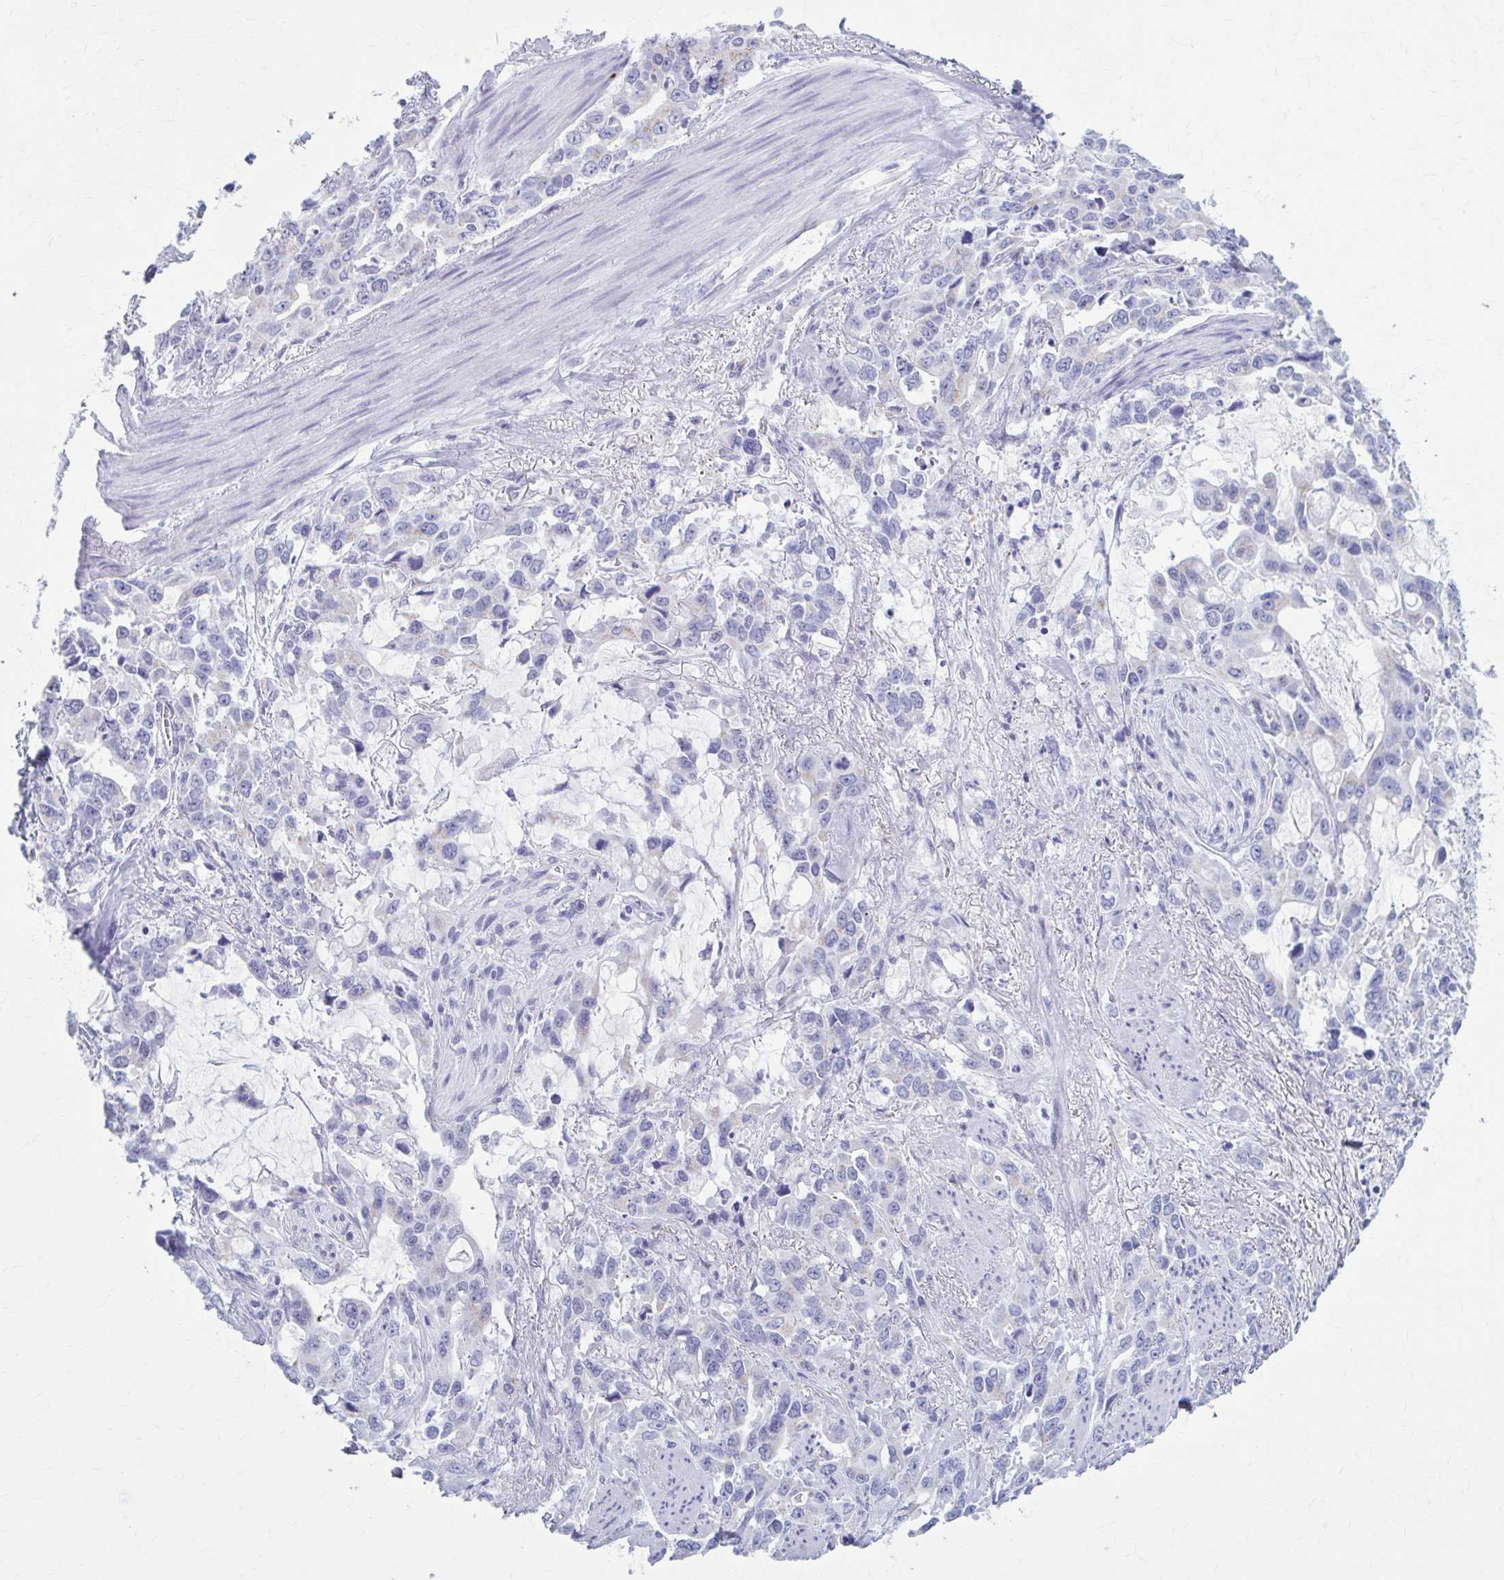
{"staining": {"intensity": "negative", "quantity": "none", "location": "none"}, "tissue": "stomach cancer", "cell_type": "Tumor cells", "image_type": "cancer", "snomed": [{"axis": "morphology", "description": "Adenocarcinoma, NOS"}, {"axis": "topography", "description": "Stomach, upper"}], "caption": "Stomach adenocarcinoma was stained to show a protein in brown. There is no significant expression in tumor cells.", "gene": "KCNE2", "patient": {"sex": "male", "age": 85}}